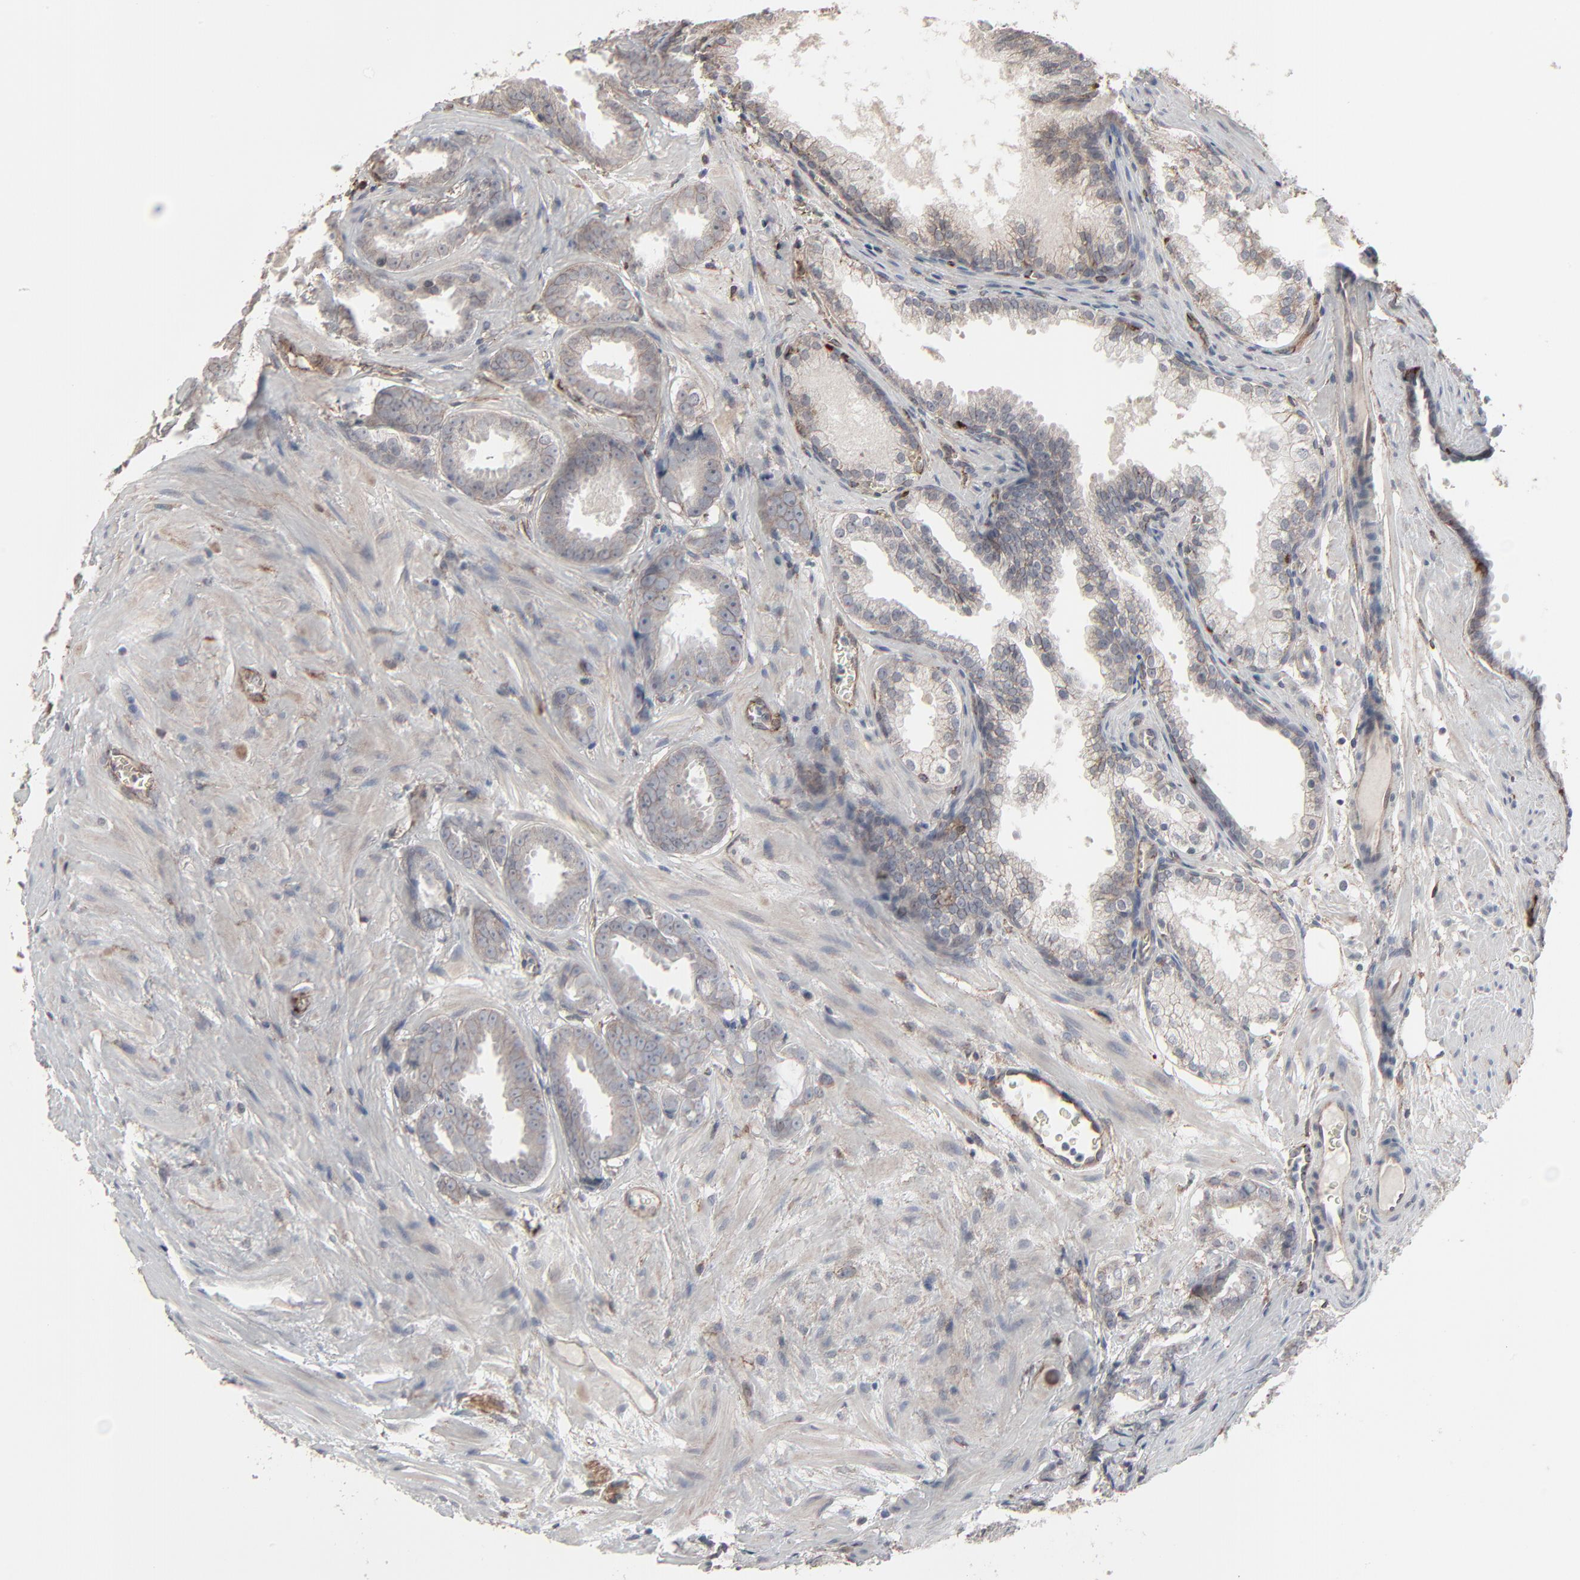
{"staining": {"intensity": "weak", "quantity": ">75%", "location": "cytoplasmic/membranous"}, "tissue": "prostate cancer", "cell_type": "Tumor cells", "image_type": "cancer", "snomed": [{"axis": "morphology", "description": "Adenocarcinoma, Medium grade"}, {"axis": "topography", "description": "Prostate"}], "caption": "Brown immunohistochemical staining in prostate cancer (medium-grade adenocarcinoma) reveals weak cytoplasmic/membranous staining in about >75% of tumor cells. The protein is shown in brown color, while the nuclei are stained blue.", "gene": "CTNND1", "patient": {"sex": "male", "age": 64}}